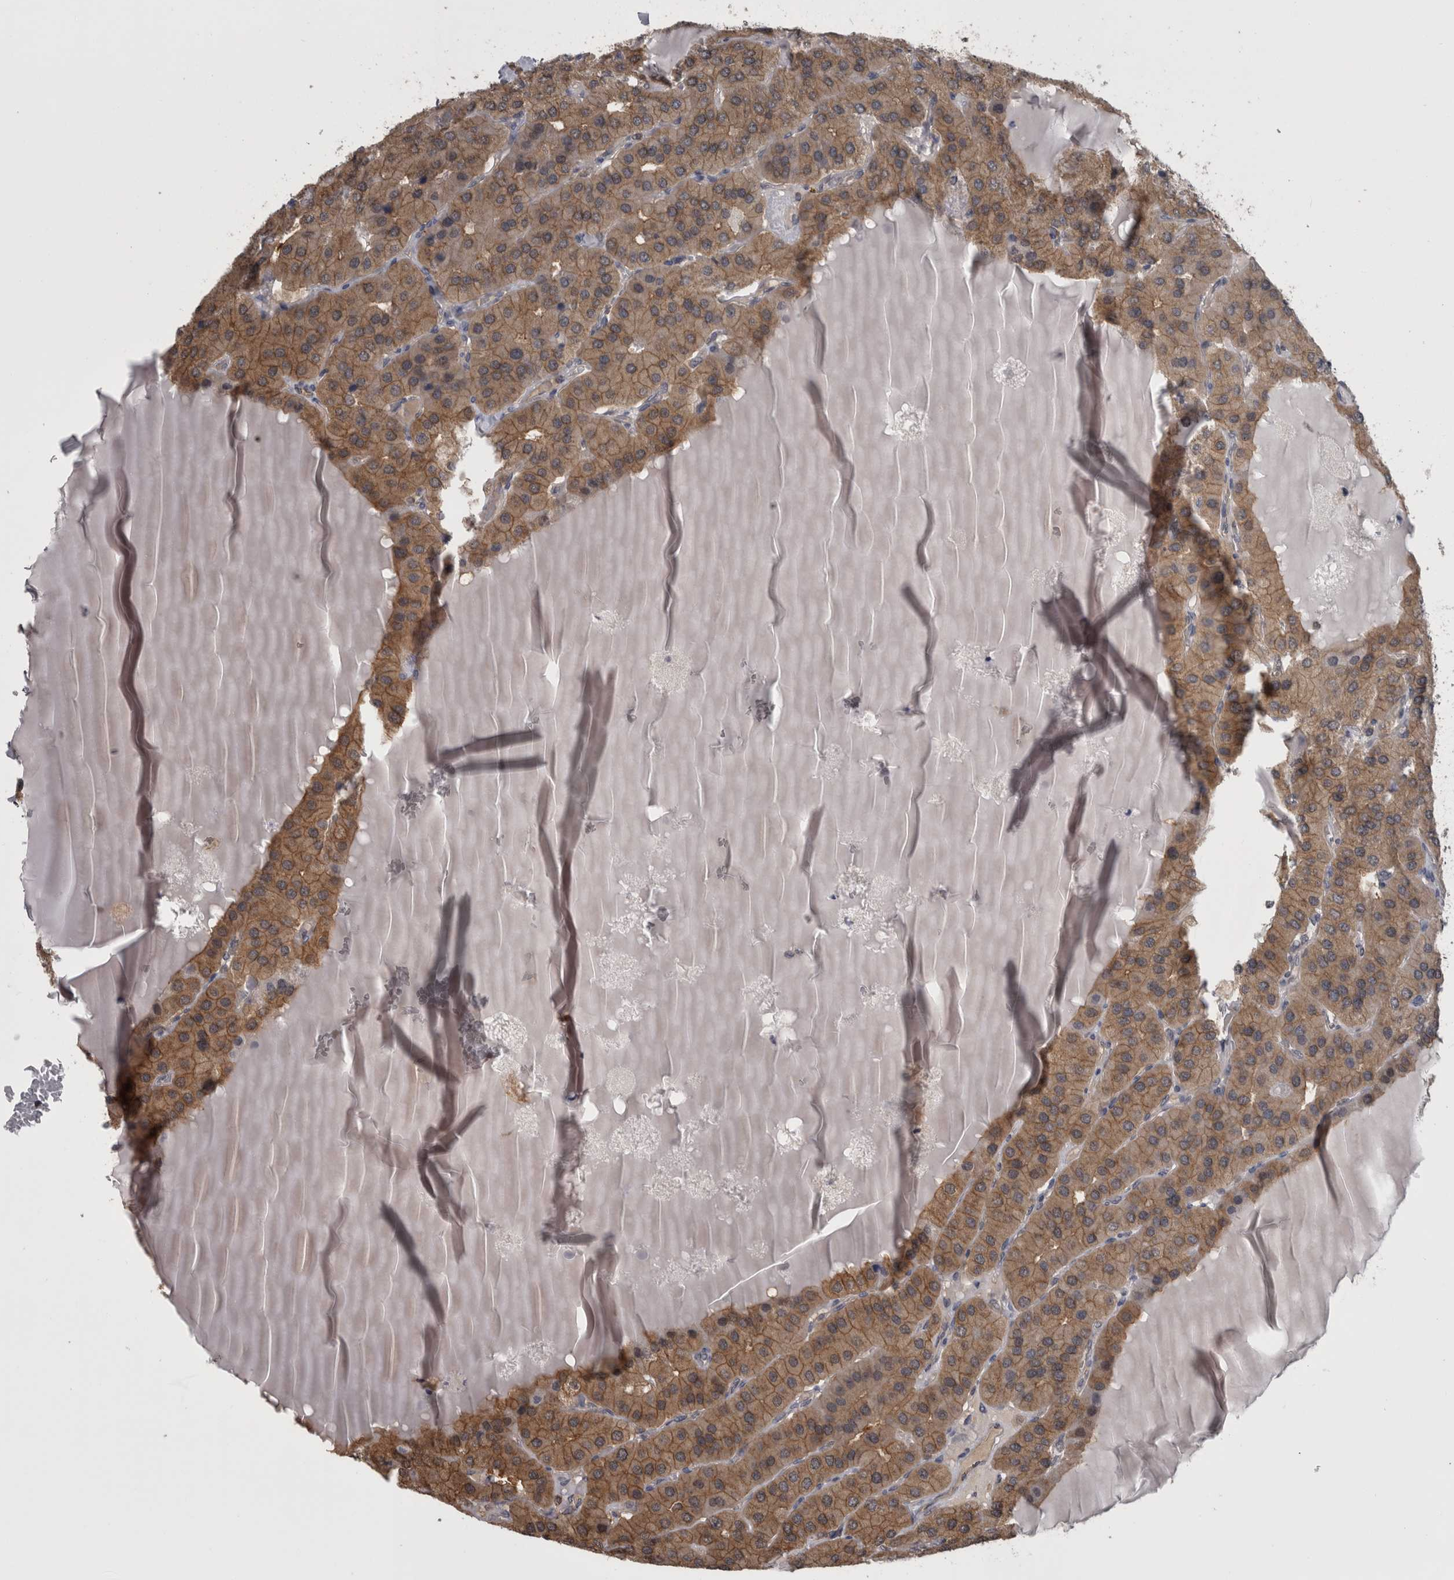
{"staining": {"intensity": "weak", "quantity": ">75%", "location": "cytoplasmic/membranous"}, "tissue": "parathyroid gland", "cell_type": "Glandular cells", "image_type": "normal", "snomed": [{"axis": "morphology", "description": "Normal tissue, NOS"}, {"axis": "morphology", "description": "Adenoma, NOS"}, {"axis": "topography", "description": "Parathyroid gland"}], "caption": "Approximately >75% of glandular cells in unremarkable parathyroid gland display weak cytoplasmic/membranous protein staining as visualized by brown immunohistochemical staining.", "gene": "APRT", "patient": {"sex": "female", "age": 86}}